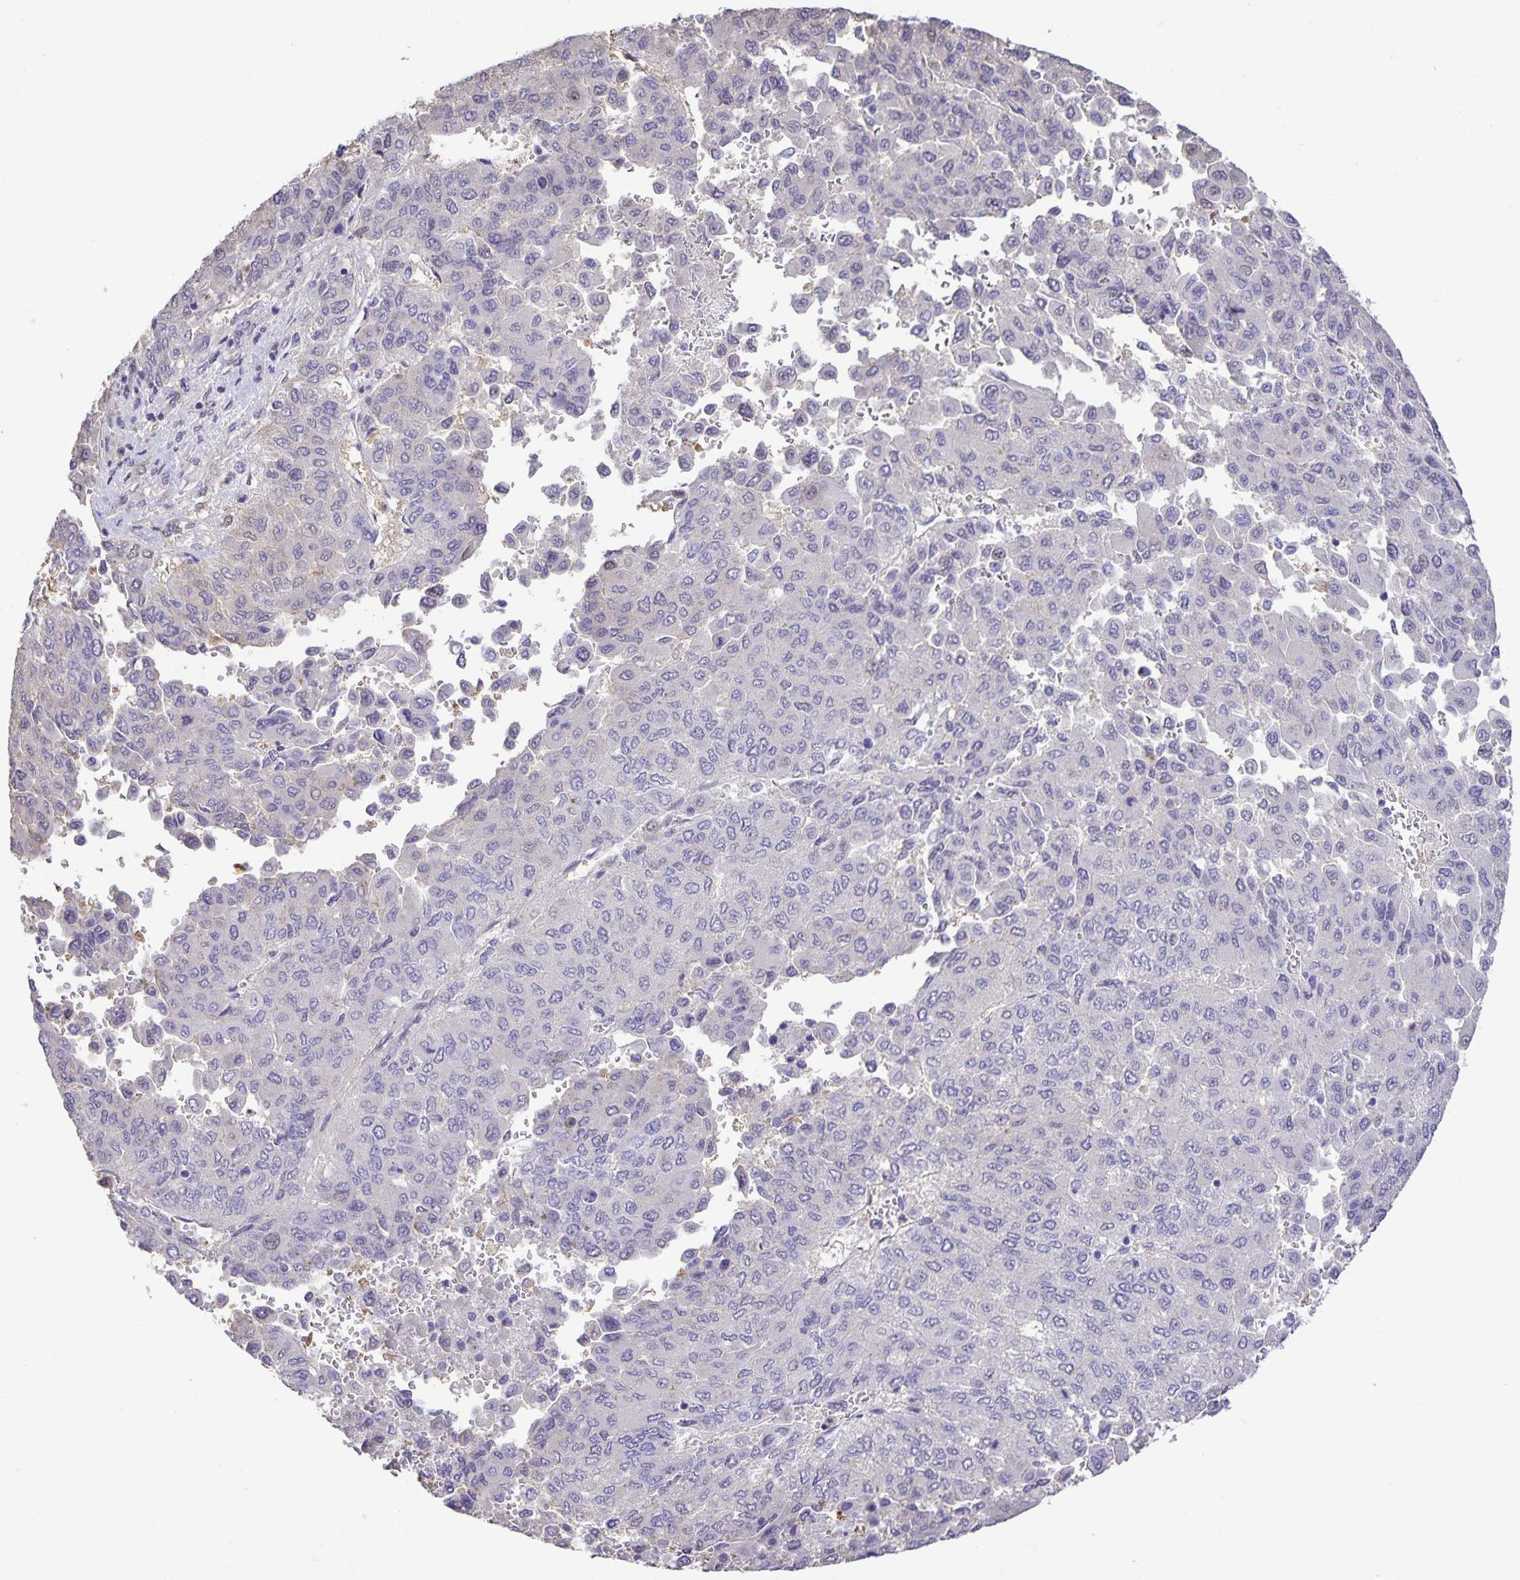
{"staining": {"intensity": "negative", "quantity": "none", "location": "none"}, "tissue": "liver cancer", "cell_type": "Tumor cells", "image_type": "cancer", "snomed": [{"axis": "morphology", "description": "Carcinoma, Hepatocellular, NOS"}, {"axis": "topography", "description": "Liver"}], "caption": "There is no significant staining in tumor cells of liver cancer (hepatocellular carcinoma).", "gene": "ONECUT2", "patient": {"sex": "female", "age": 41}}